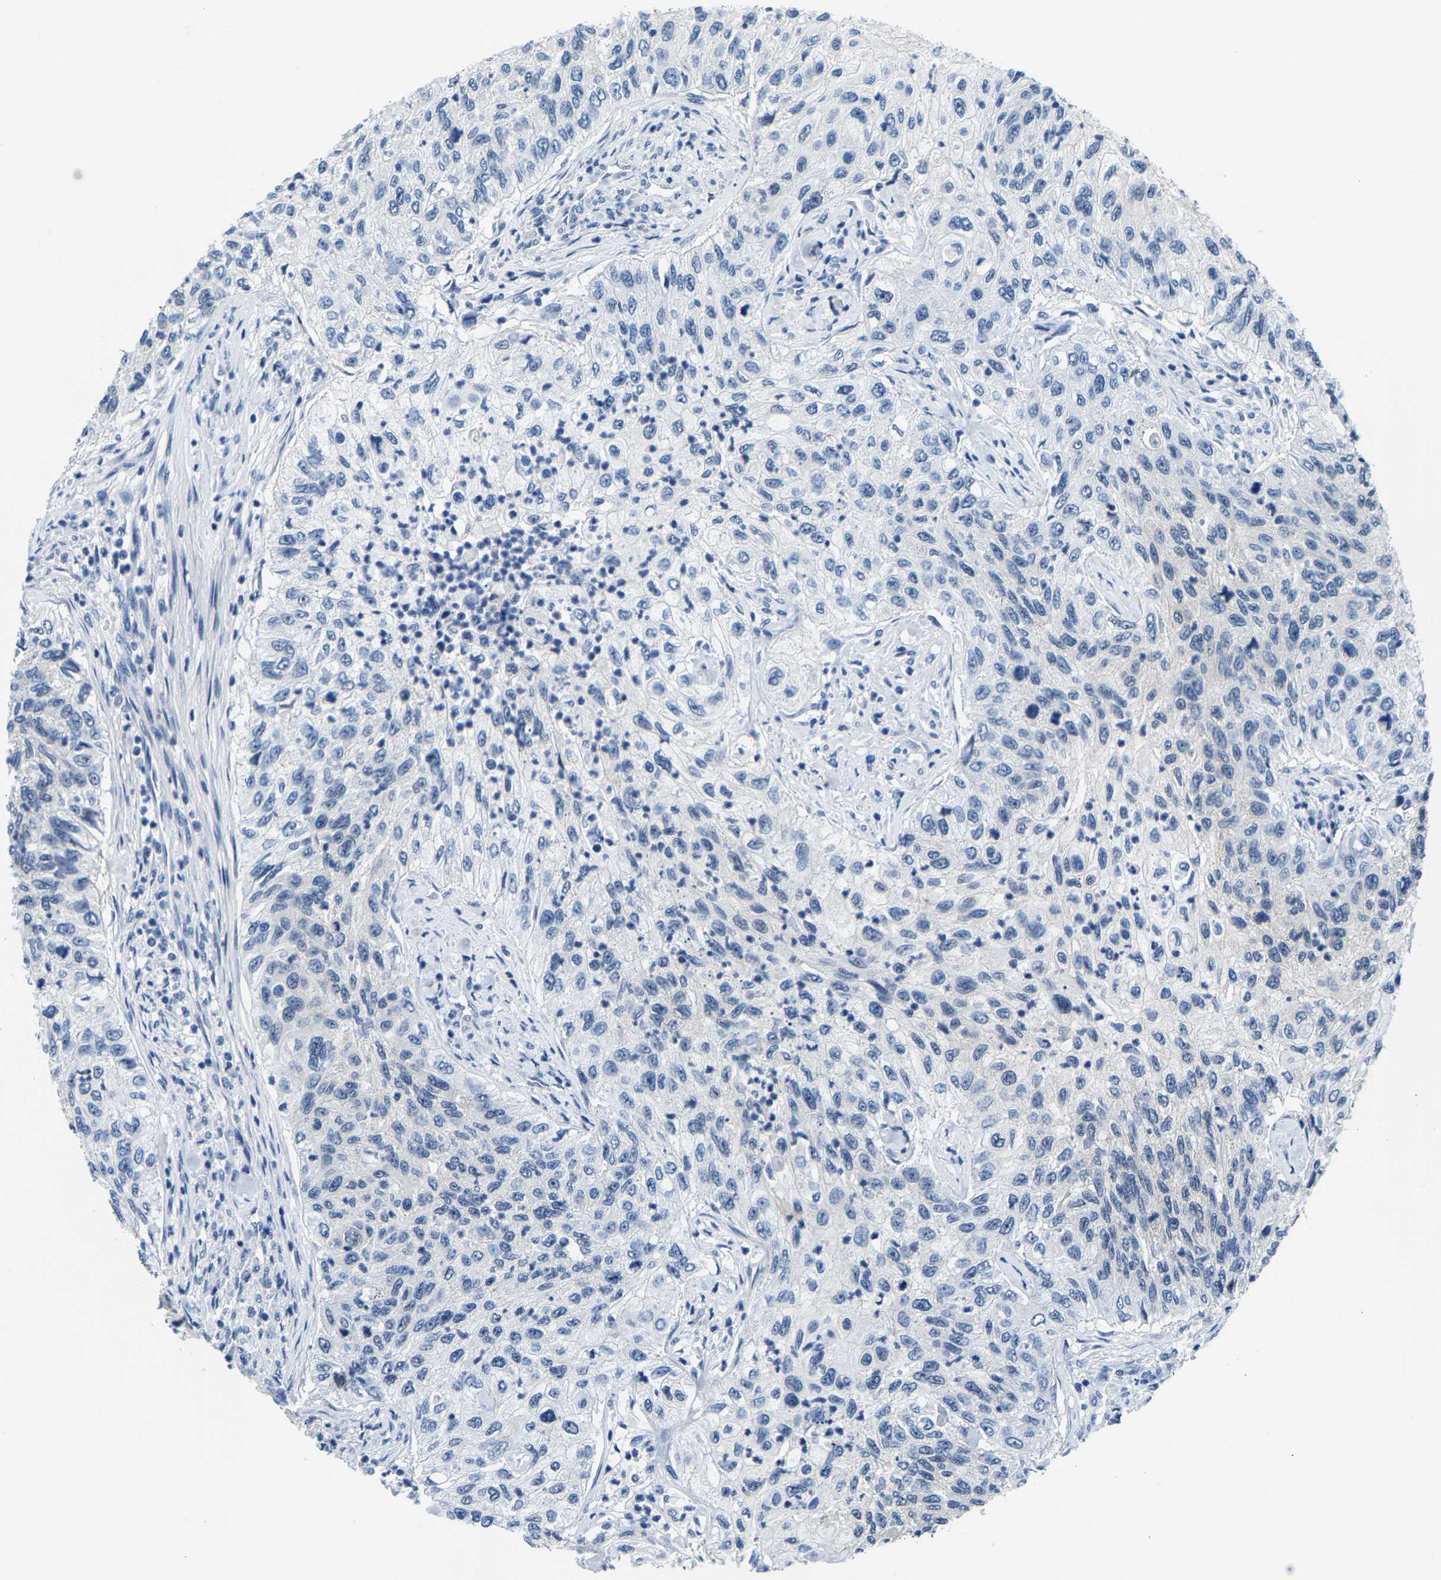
{"staining": {"intensity": "negative", "quantity": "none", "location": "none"}, "tissue": "urothelial cancer", "cell_type": "Tumor cells", "image_type": "cancer", "snomed": [{"axis": "morphology", "description": "Urothelial carcinoma, High grade"}, {"axis": "topography", "description": "Urinary bladder"}], "caption": "This photomicrograph is of high-grade urothelial carcinoma stained with IHC to label a protein in brown with the nuclei are counter-stained blue. There is no positivity in tumor cells.", "gene": "SSH3", "patient": {"sex": "female", "age": 60}}